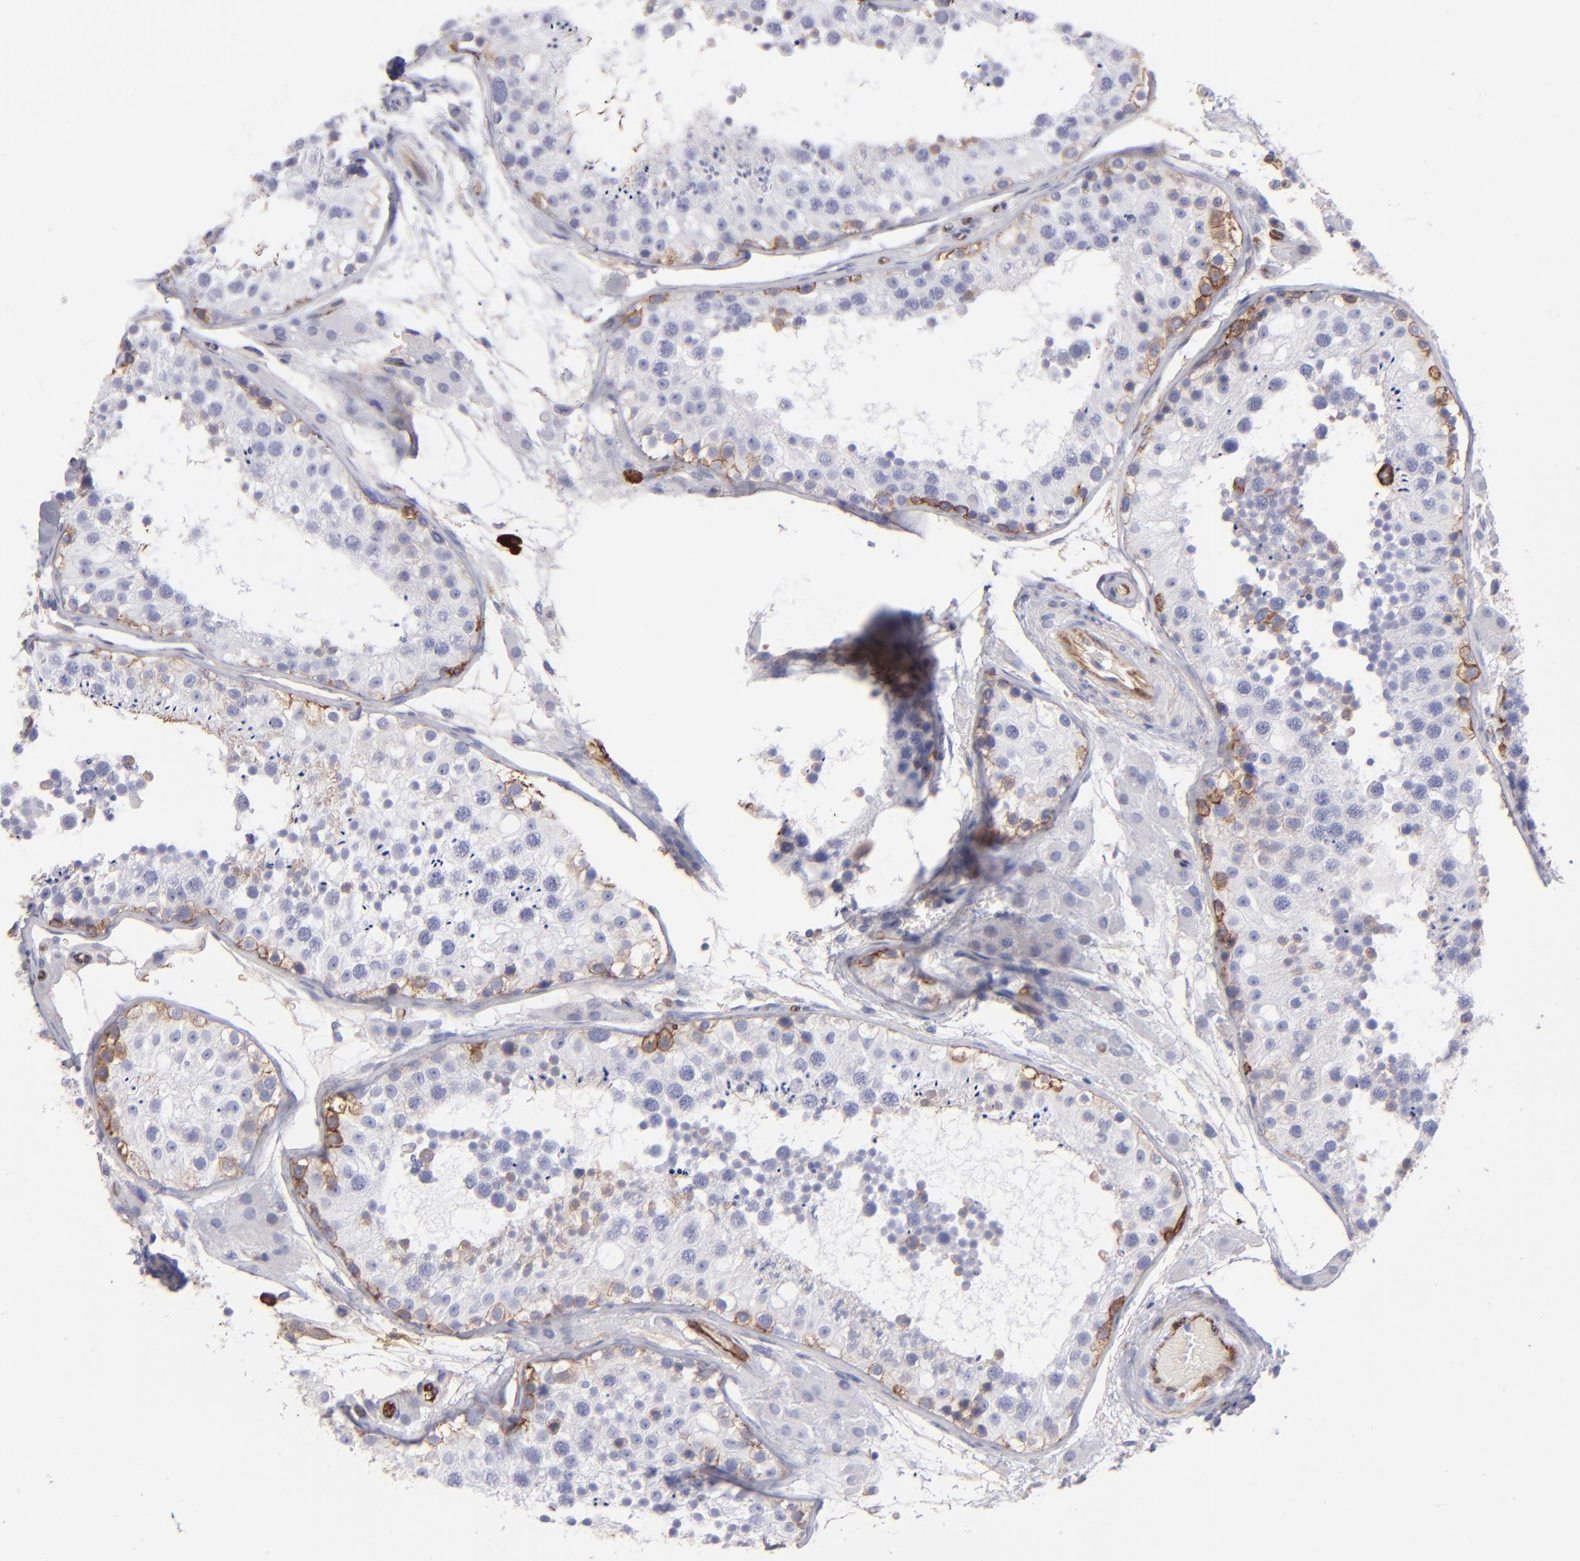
{"staining": {"intensity": "negative", "quantity": "none", "location": "none"}, "tissue": "testis", "cell_type": "Cells in seminiferous ducts", "image_type": "normal", "snomed": [{"axis": "morphology", "description": "Normal tissue, NOS"}, {"axis": "topography", "description": "Testis"}], "caption": "IHC image of normal human testis stained for a protein (brown), which displays no positivity in cells in seminiferous ducts.", "gene": "AHNAK2", "patient": {"sex": "male", "age": 26}}